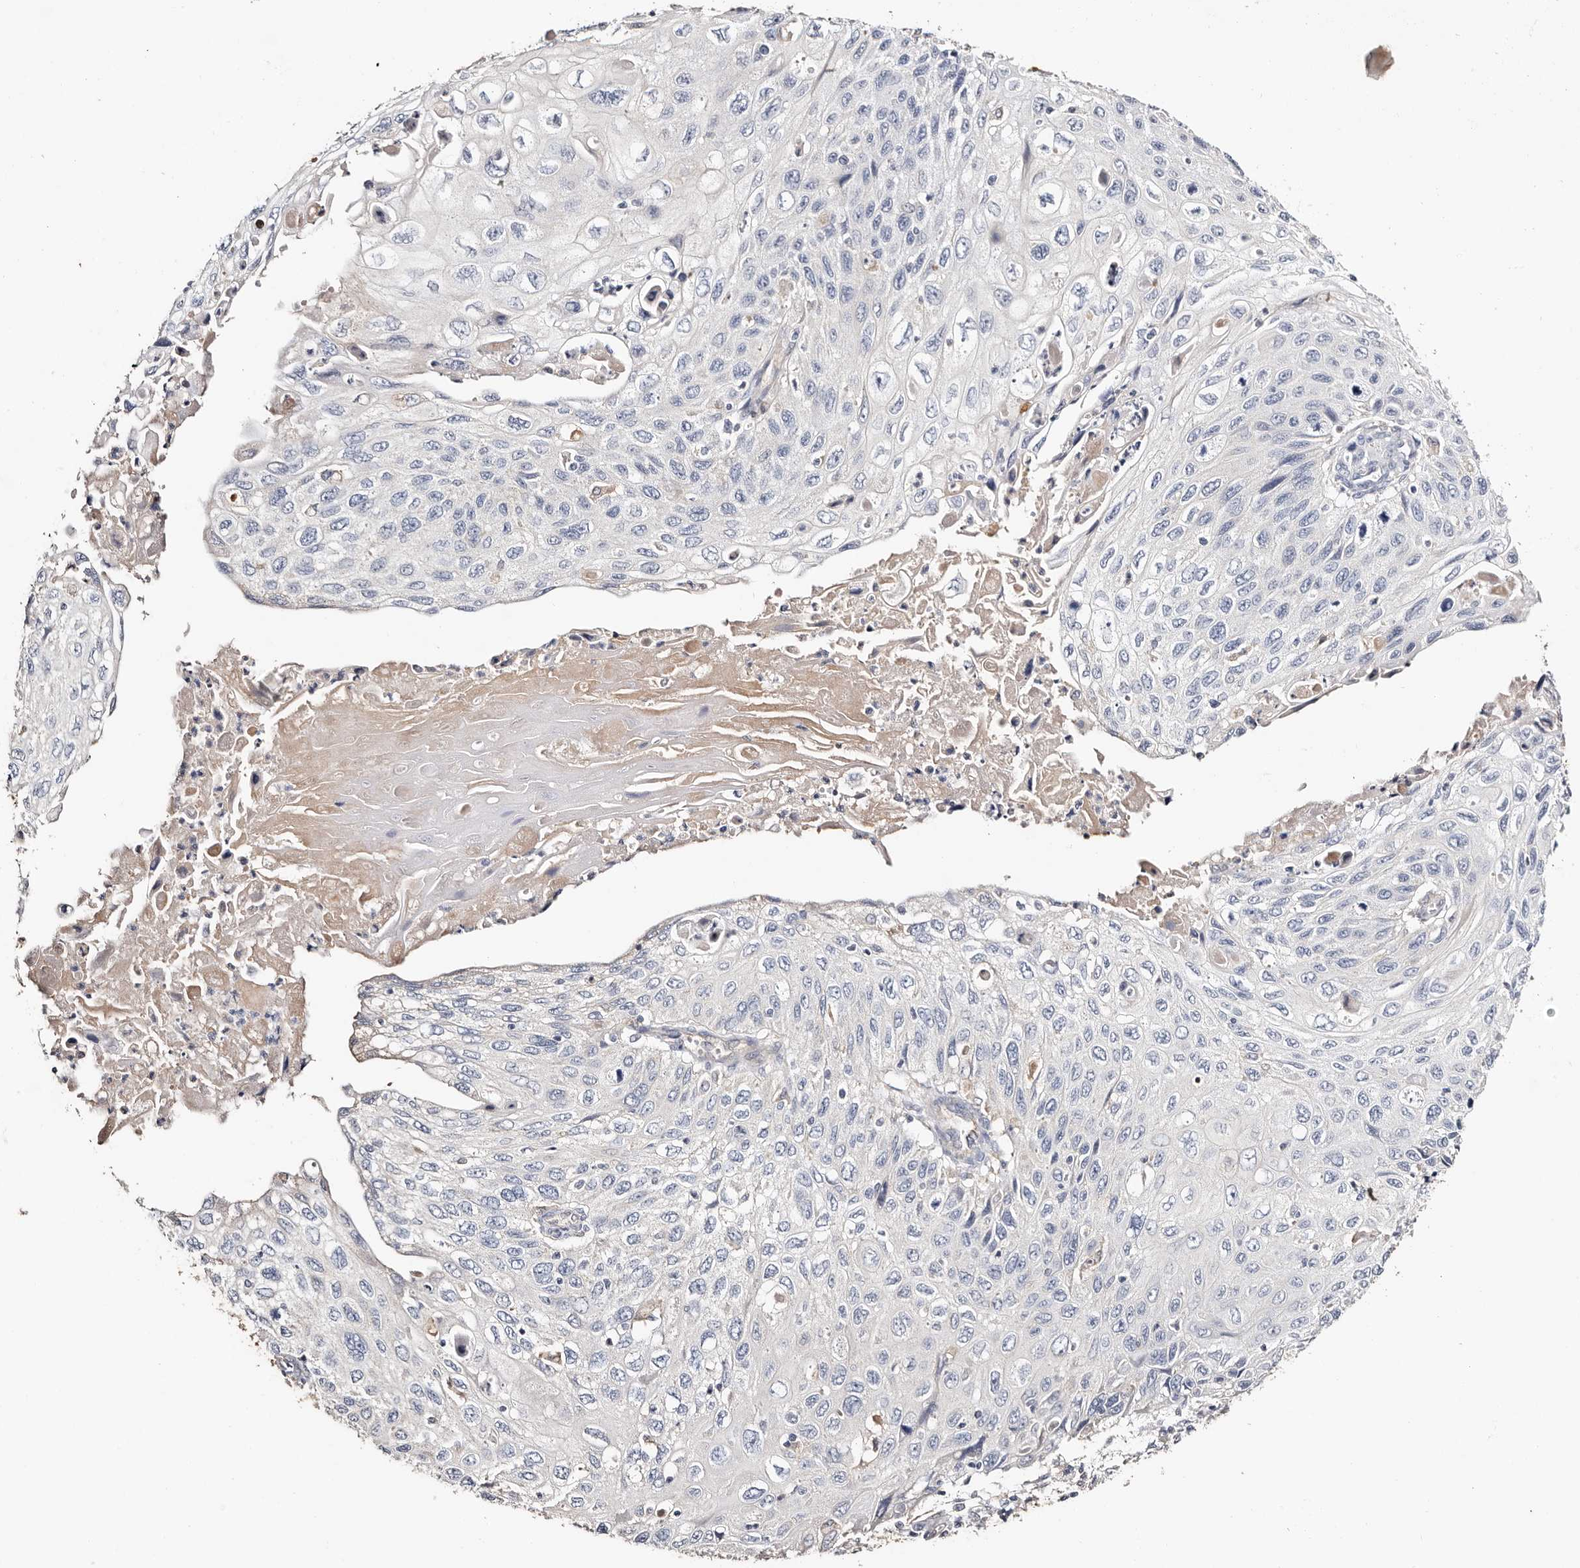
{"staining": {"intensity": "negative", "quantity": "none", "location": "none"}, "tissue": "cervical cancer", "cell_type": "Tumor cells", "image_type": "cancer", "snomed": [{"axis": "morphology", "description": "Squamous cell carcinoma, NOS"}, {"axis": "topography", "description": "Cervix"}], "caption": "This is an immunohistochemistry (IHC) micrograph of human cervical cancer. There is no staining in tumor cells.", "gene": "TGM2", "patient": {"sex": "female", "age": 70}}